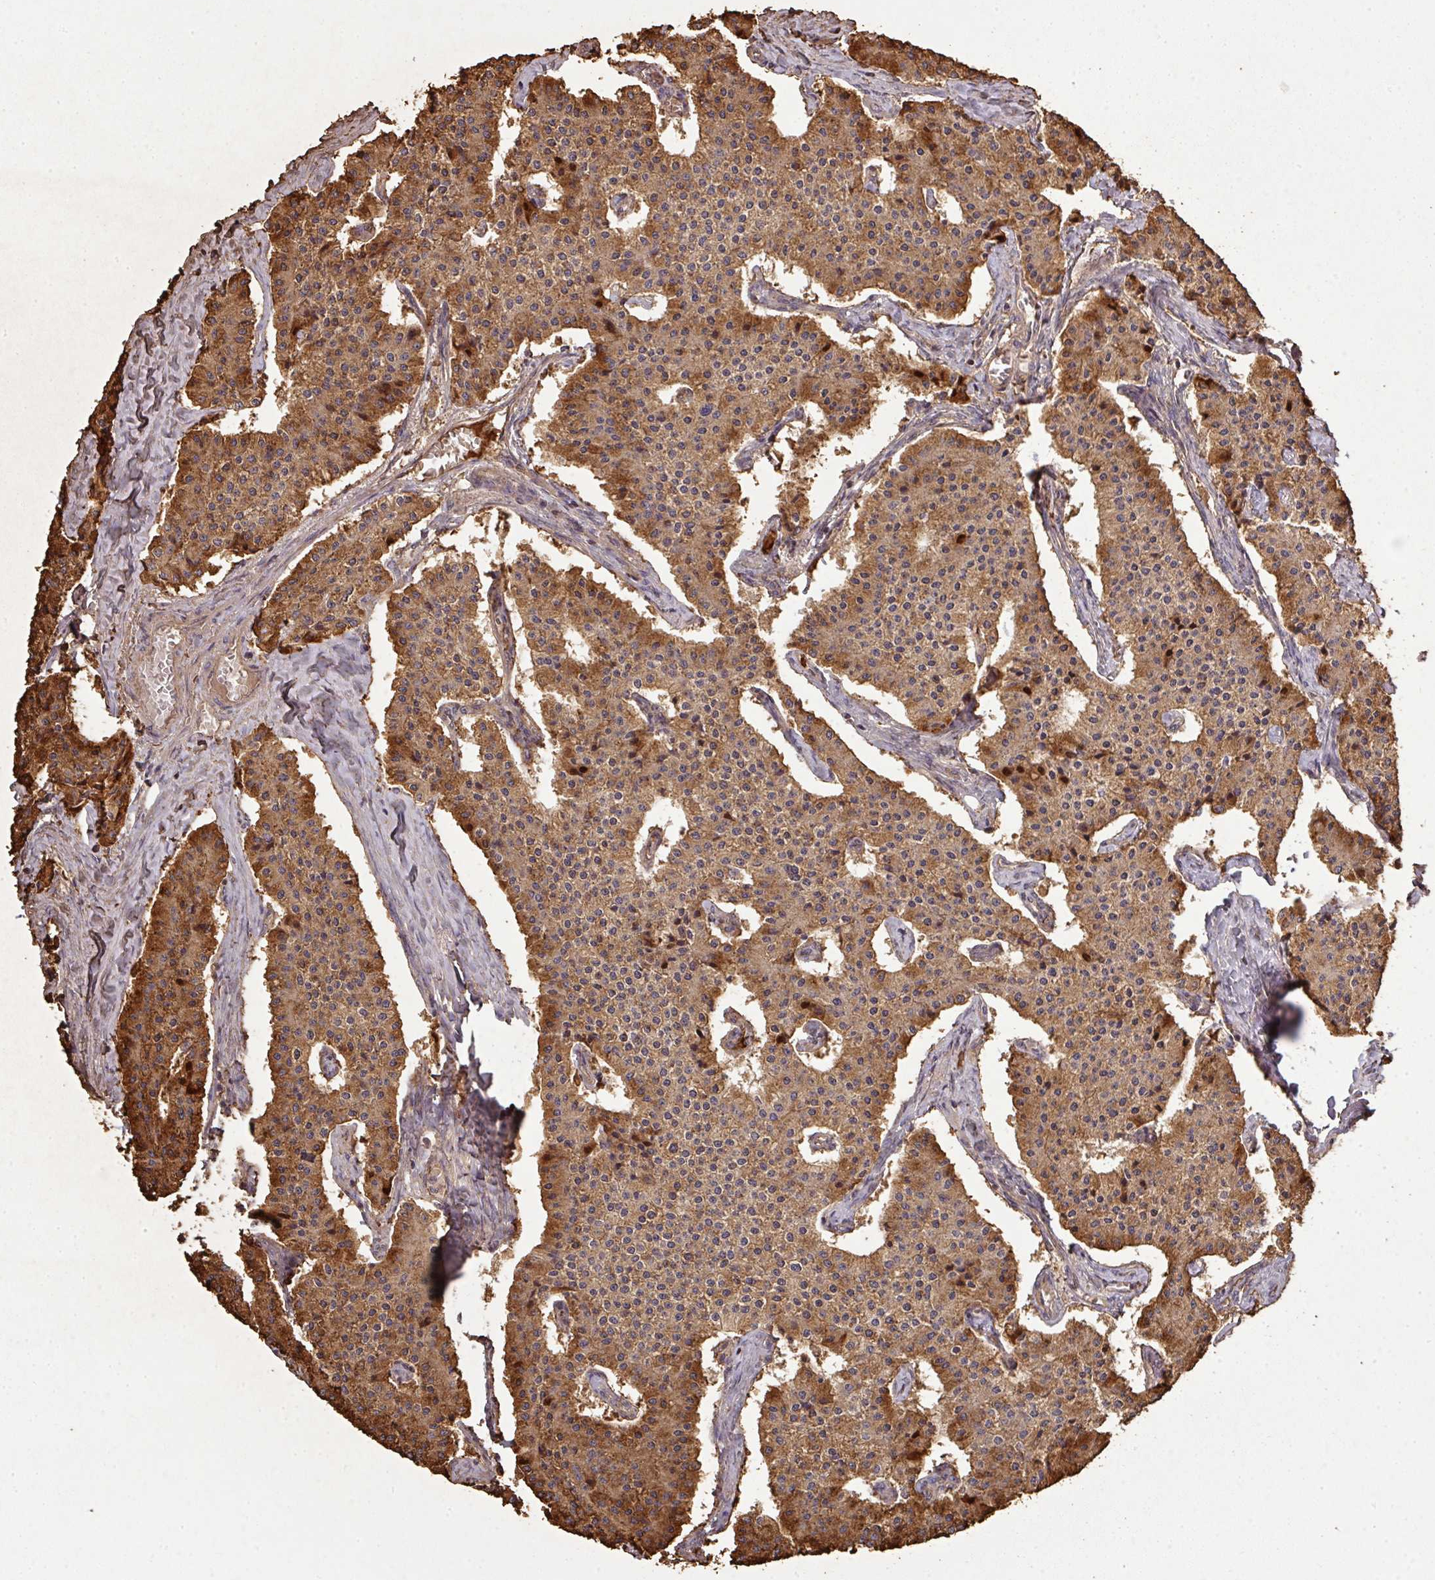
{"staining": {"intensity": "moderate", "quantity": ">75%", "location": "cytoplasmic/membranous"}, "tissue": "carcinoid", "cell_type": "Tumor cells", "image_type": "cancer", "snomed": [{"axis": "morphology", "description": "Carcinoid, malignant, NOS"}, {"axis": "topography", "description": "Colon"}], "caption": "Carcinoid stained with a brown dye reveals moderate cytoplasmic/membranous positive staining in about >75% of tumor cells.", "gene": "ARPIN", "patient": {"sex": "female", "age": 52}}